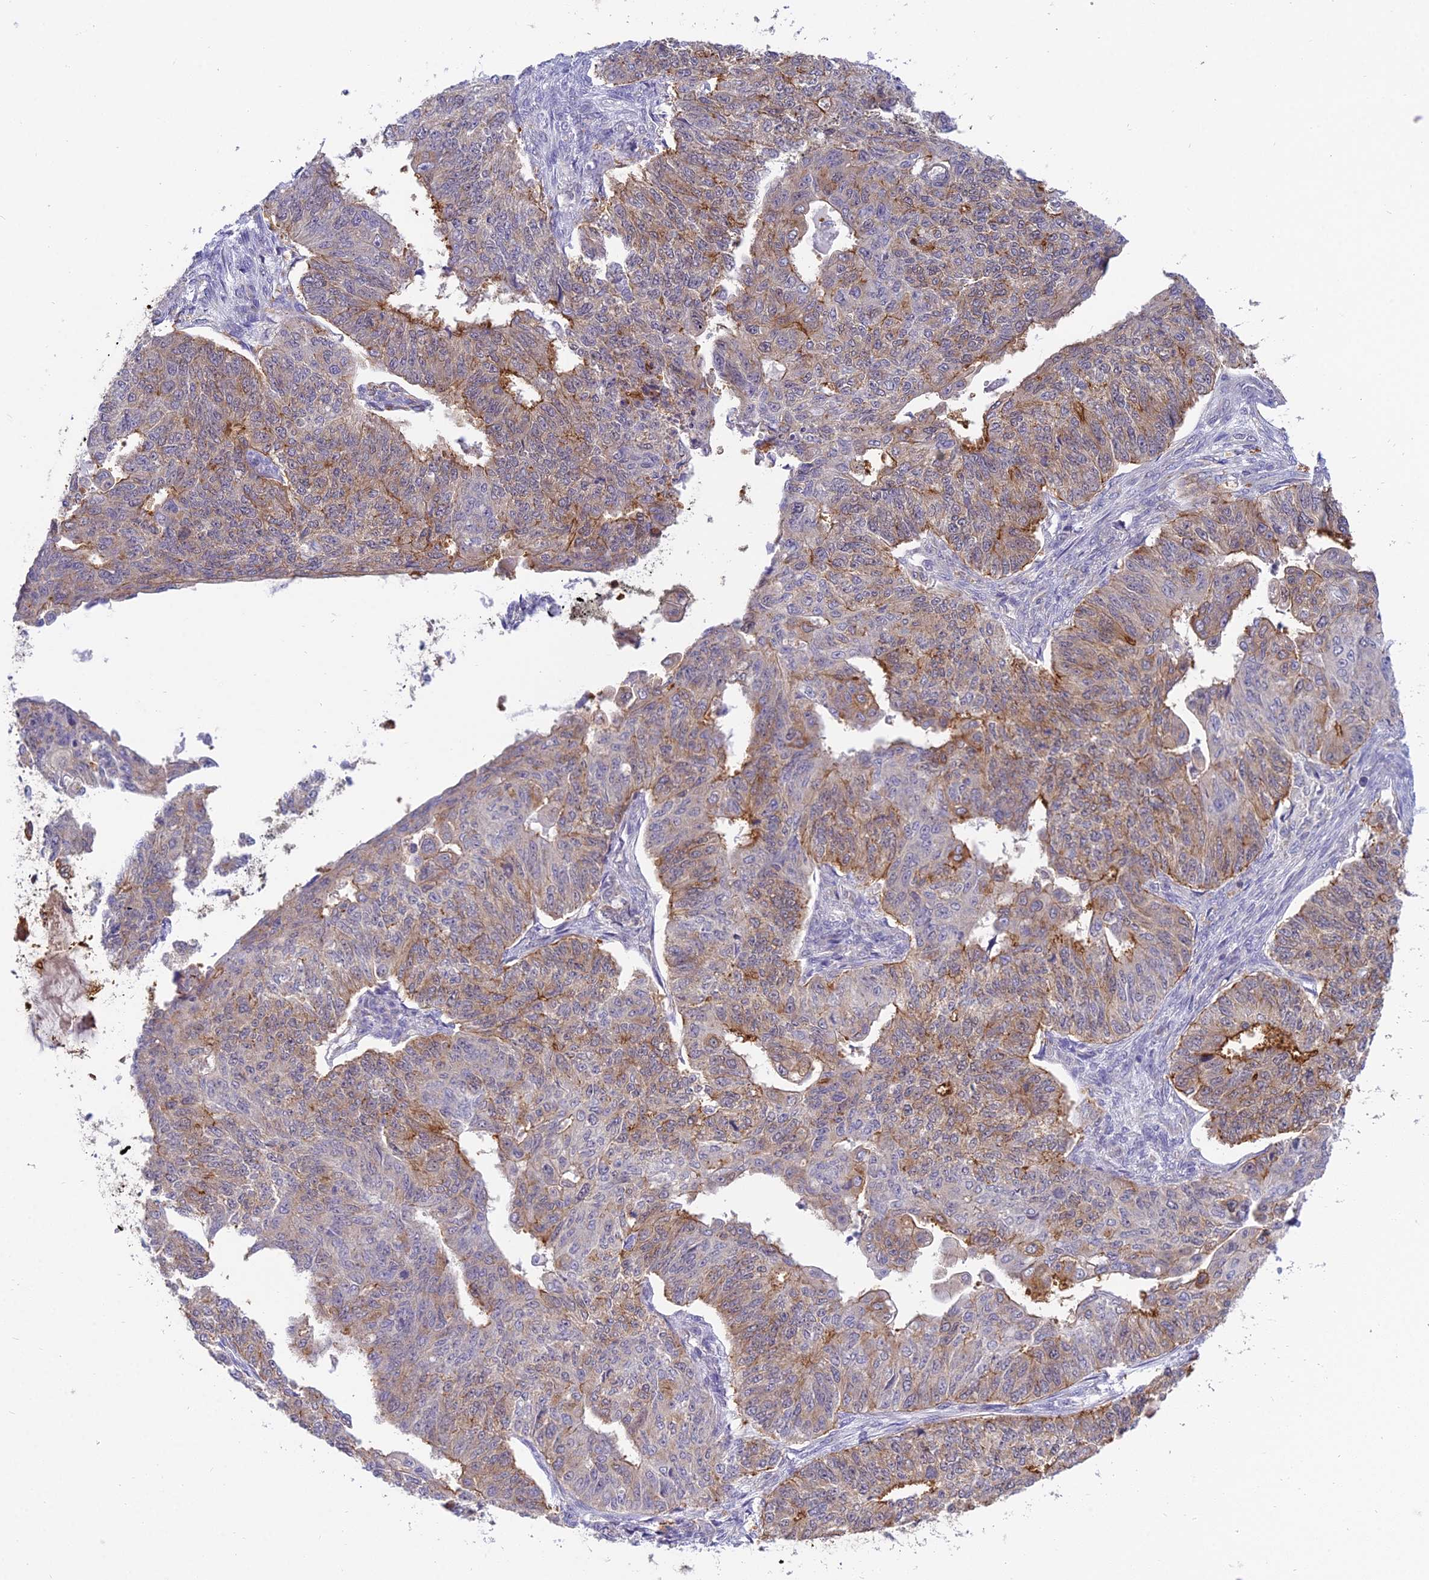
{"staining": {"intensity": "moderate", "quantity": "<25%", "location": "cytoplasmic/membranous"}, "tissue": "endometrial cancer", "cell_type": "Tumor cells", "image_type": "cancer", "snomed": [{"axis": "morphology", "description": "Adenocarcinoma, NOS"}, {"axis": "topography", "description": "Endometrium"}], "caption": "Tumor cells exhibit low levels of moderate cytoplasmic/membranous staining in about <25% of cells in human endometrial cancer. (IHC, brightfield microscopy, high magnification).", "gene": "UBE2G1", "patient": {"sex": "female", "age": 32}}